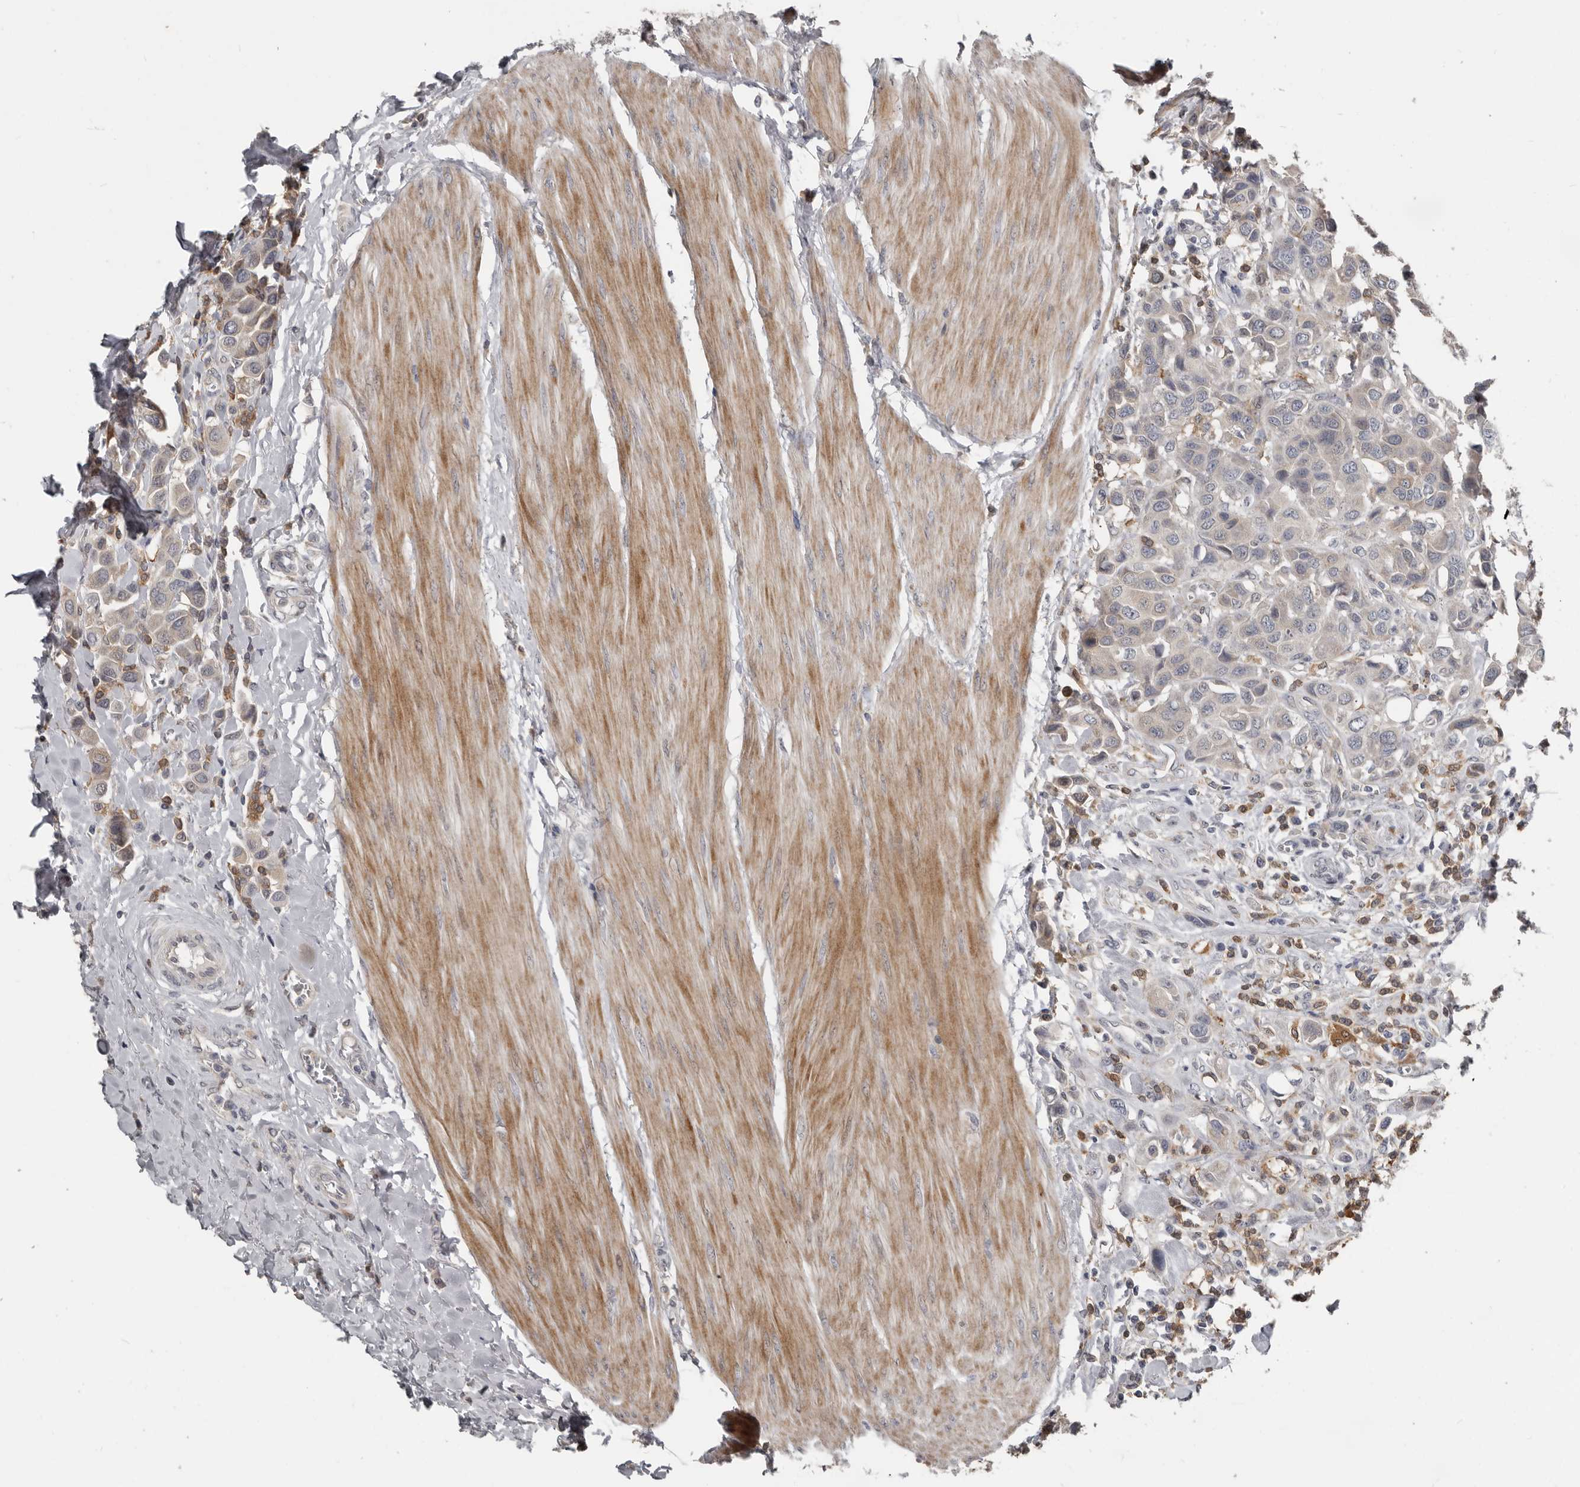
{"staining": {"intensity": "negative", "quantity": "none", "location": "none"}, "tissue": "urothelial cancer", "cell_type": "Tumor cells", "image_type": "cancer", "snomed": [{"axis": "morphology", "description": "Urothelial carcinoma, High grade"}, {"axis": "topography", "description": "Urinary bladder"}], "caption": "DAB immunohistochemical staining of urothelial cancer displays no significant staining in tumor cells.", "gene": "KCNJ8", "patient": {"sex": "male", "age": 50}}